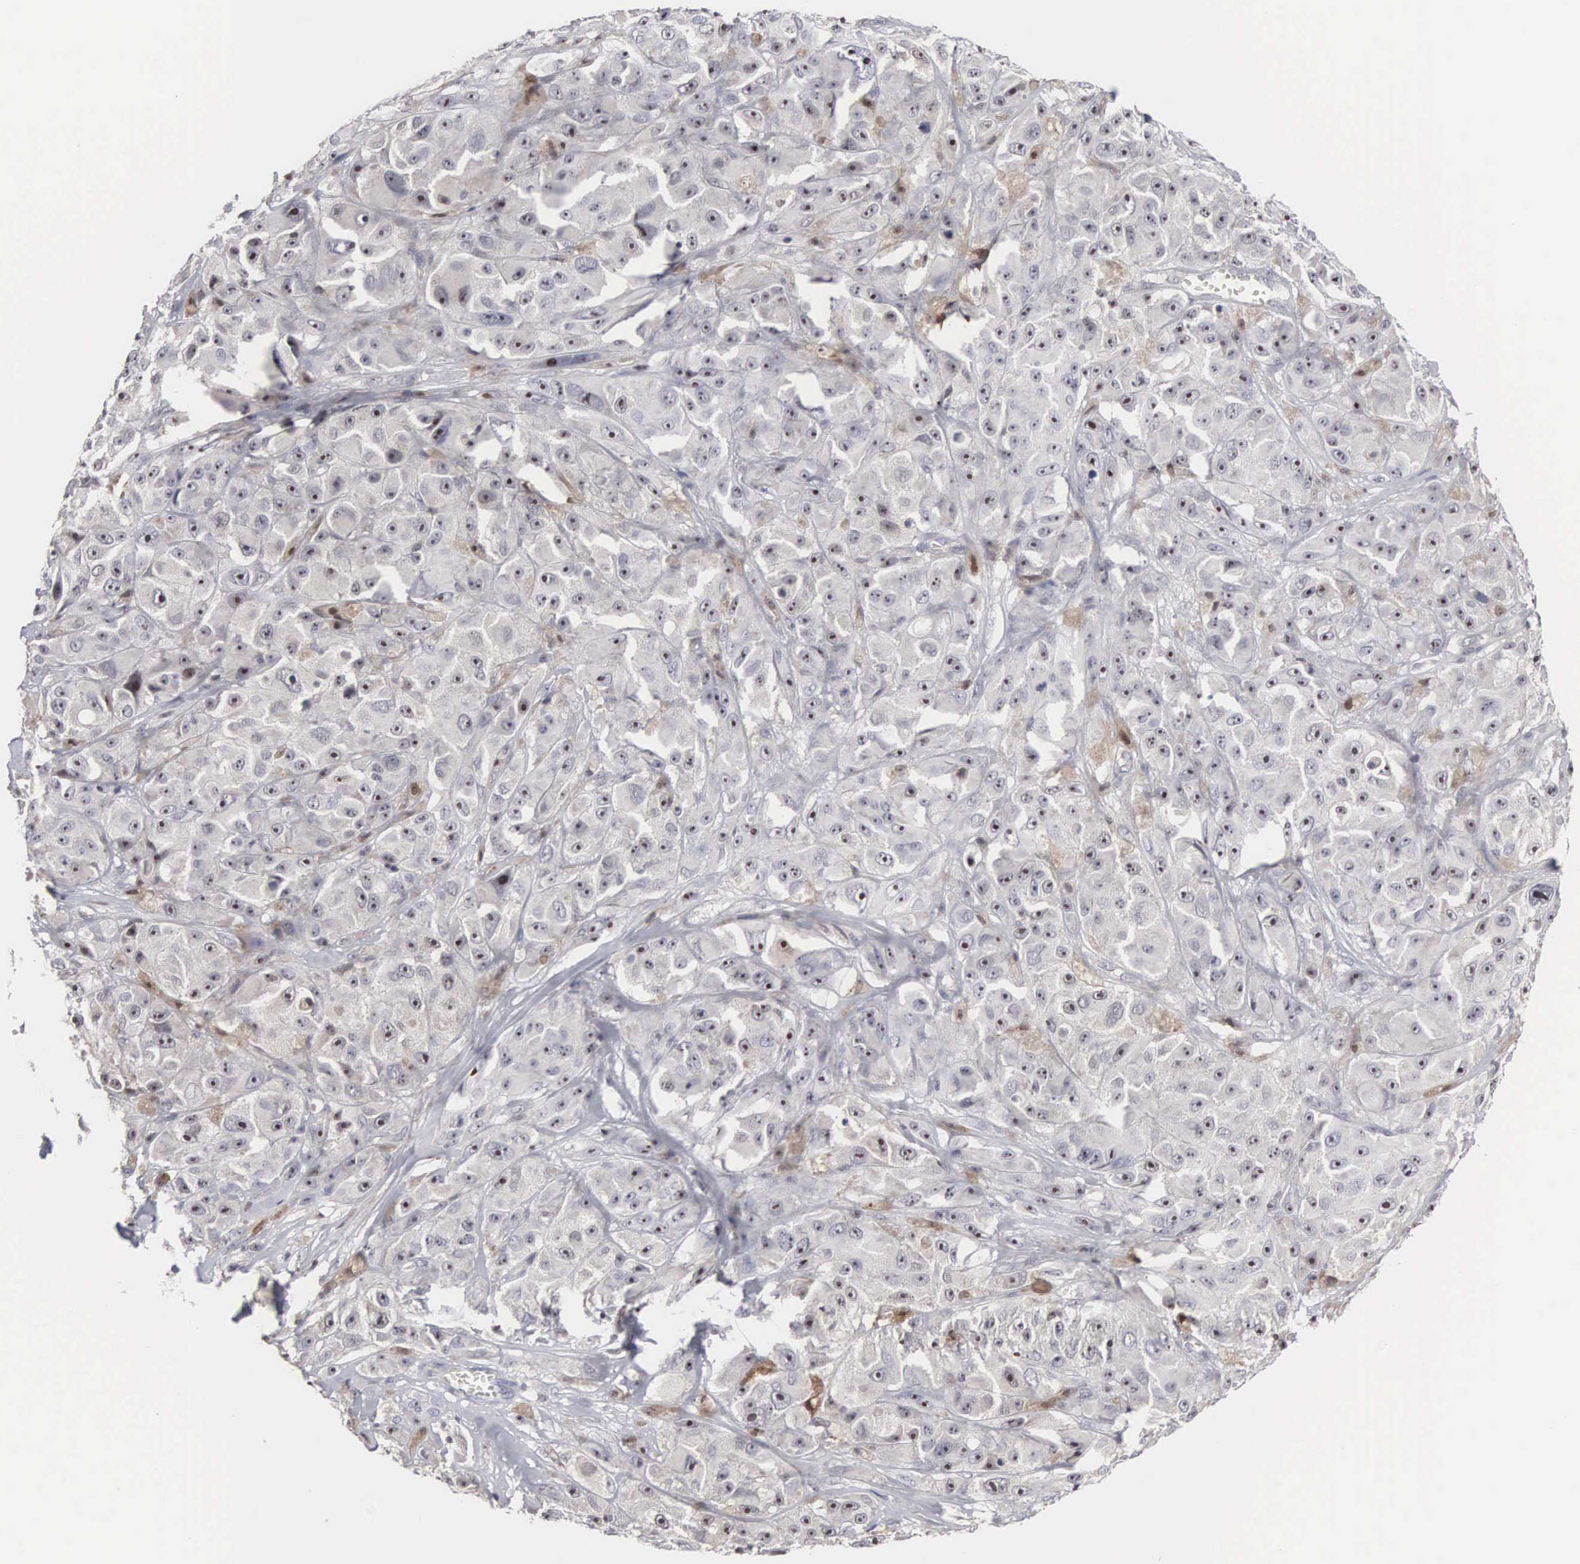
{"staining": {"intensity": "negative", "quantity": "none", "location": "none"}, "tissue": "melanoma", "cell_type": "Tumor cells", "image_type": "cancer", "snomed": [{"axis": "morphology", "description": "Malignant melanoma, NOS"}, {"axis": "topography", "description": "Skin"}], "caption": "This is a photomicrograph of IHC staining of melanoma, which shows no positivity in tumor cells.", "gene": "ACOT4", "patient": {"sex": "male", "age": 56}}